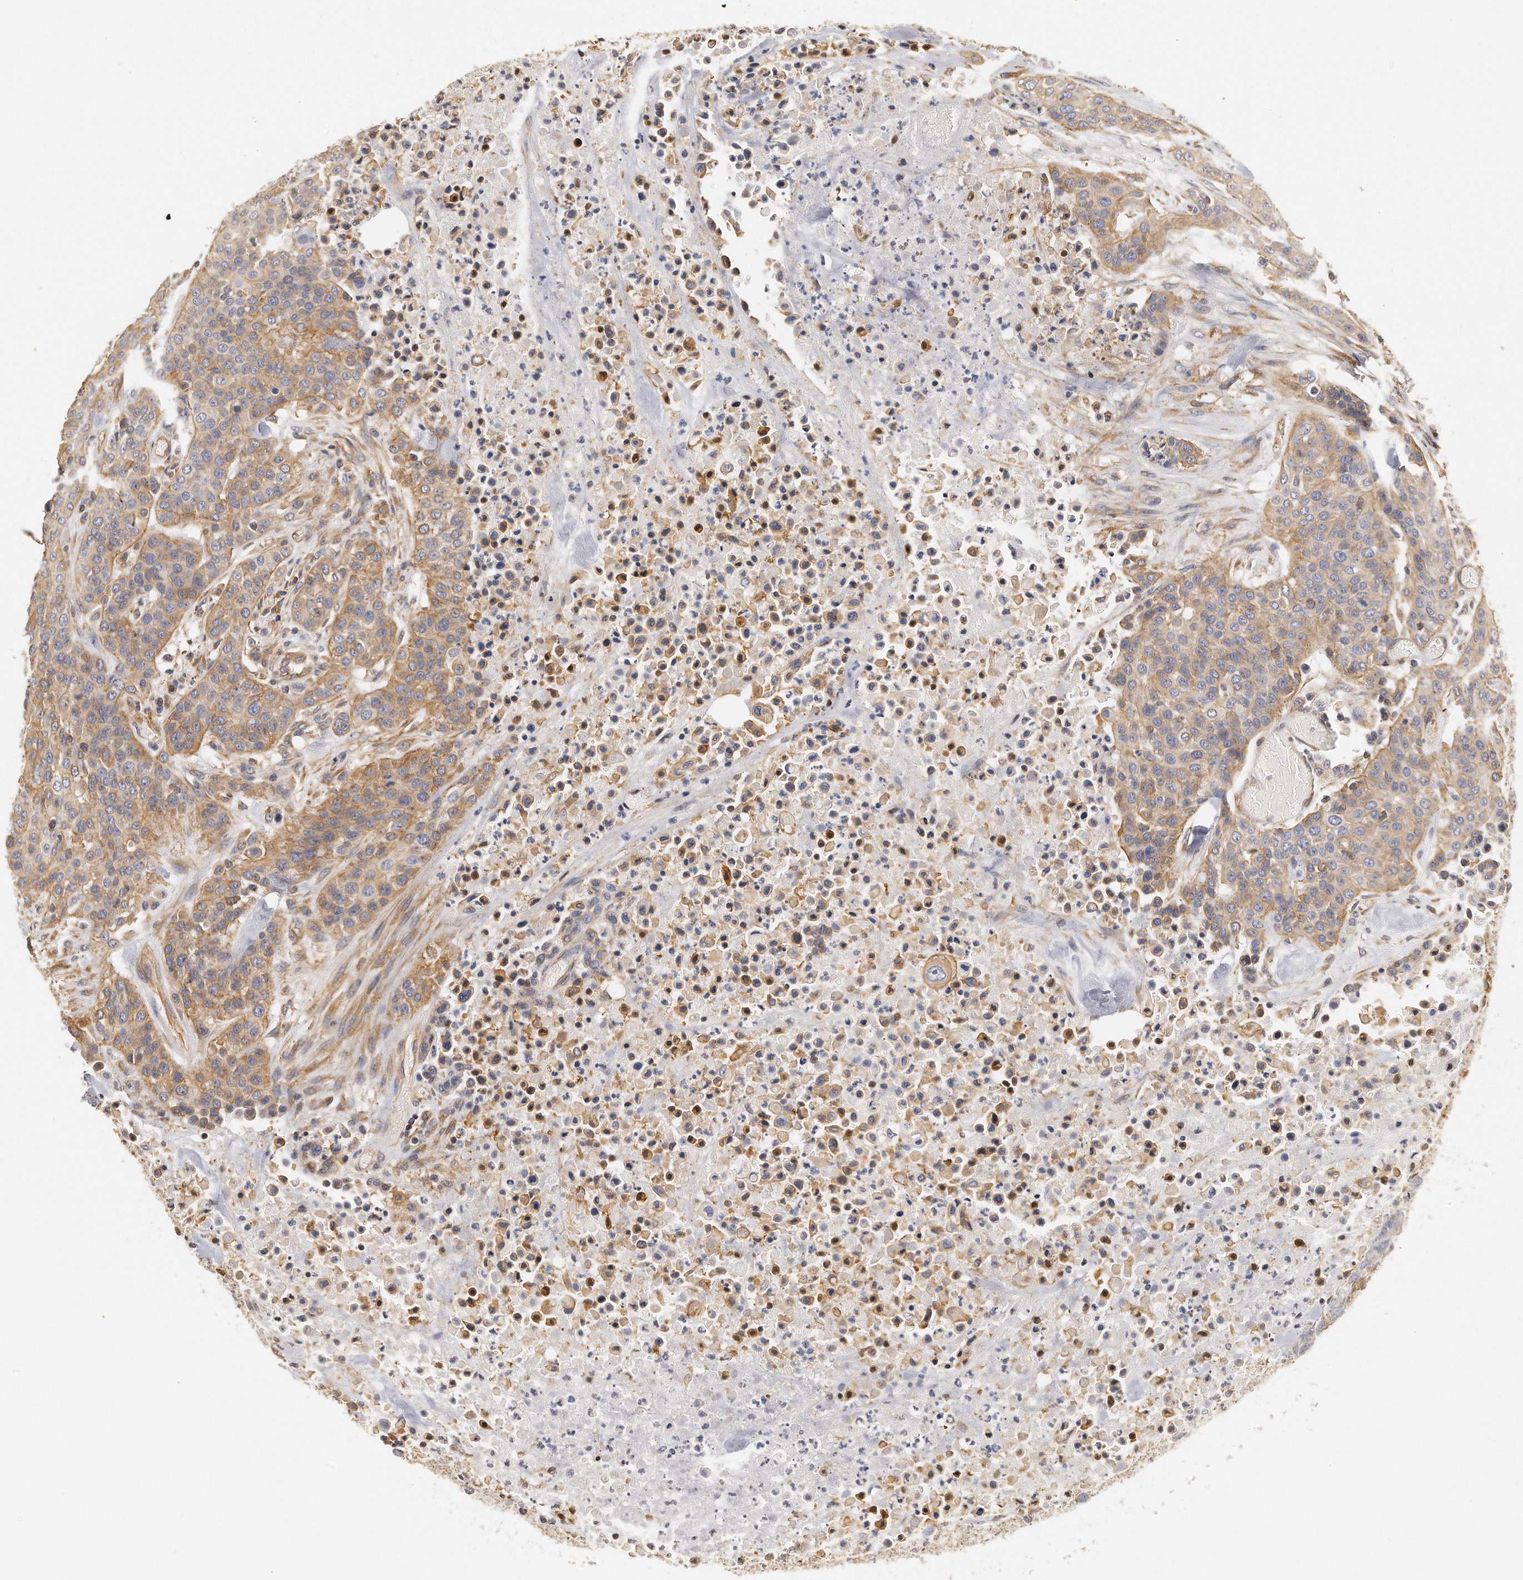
{"staining": {"intensity": "moderate", "quantity": "25%-75%", "location": "cytoplasmic/membranous"}, "tissue": "urothelial cancer", "cell_type": "Tumor cells", "image_type": "cancer", "snomed": [{"axis": "morphology", "description": "Urothelial carcinoma, High grade"}, {"axis": "topography", "description": "Urinary bladder"}], "caption": "Protein expression analysis of human urothelial carcinoma (high-grade) reveals moderate cytoplasmic/membranous expression in approximately 25%-75% of tumor cells.", "gene": "CHST7", "patient": {"sex": "male", "age": 74}}